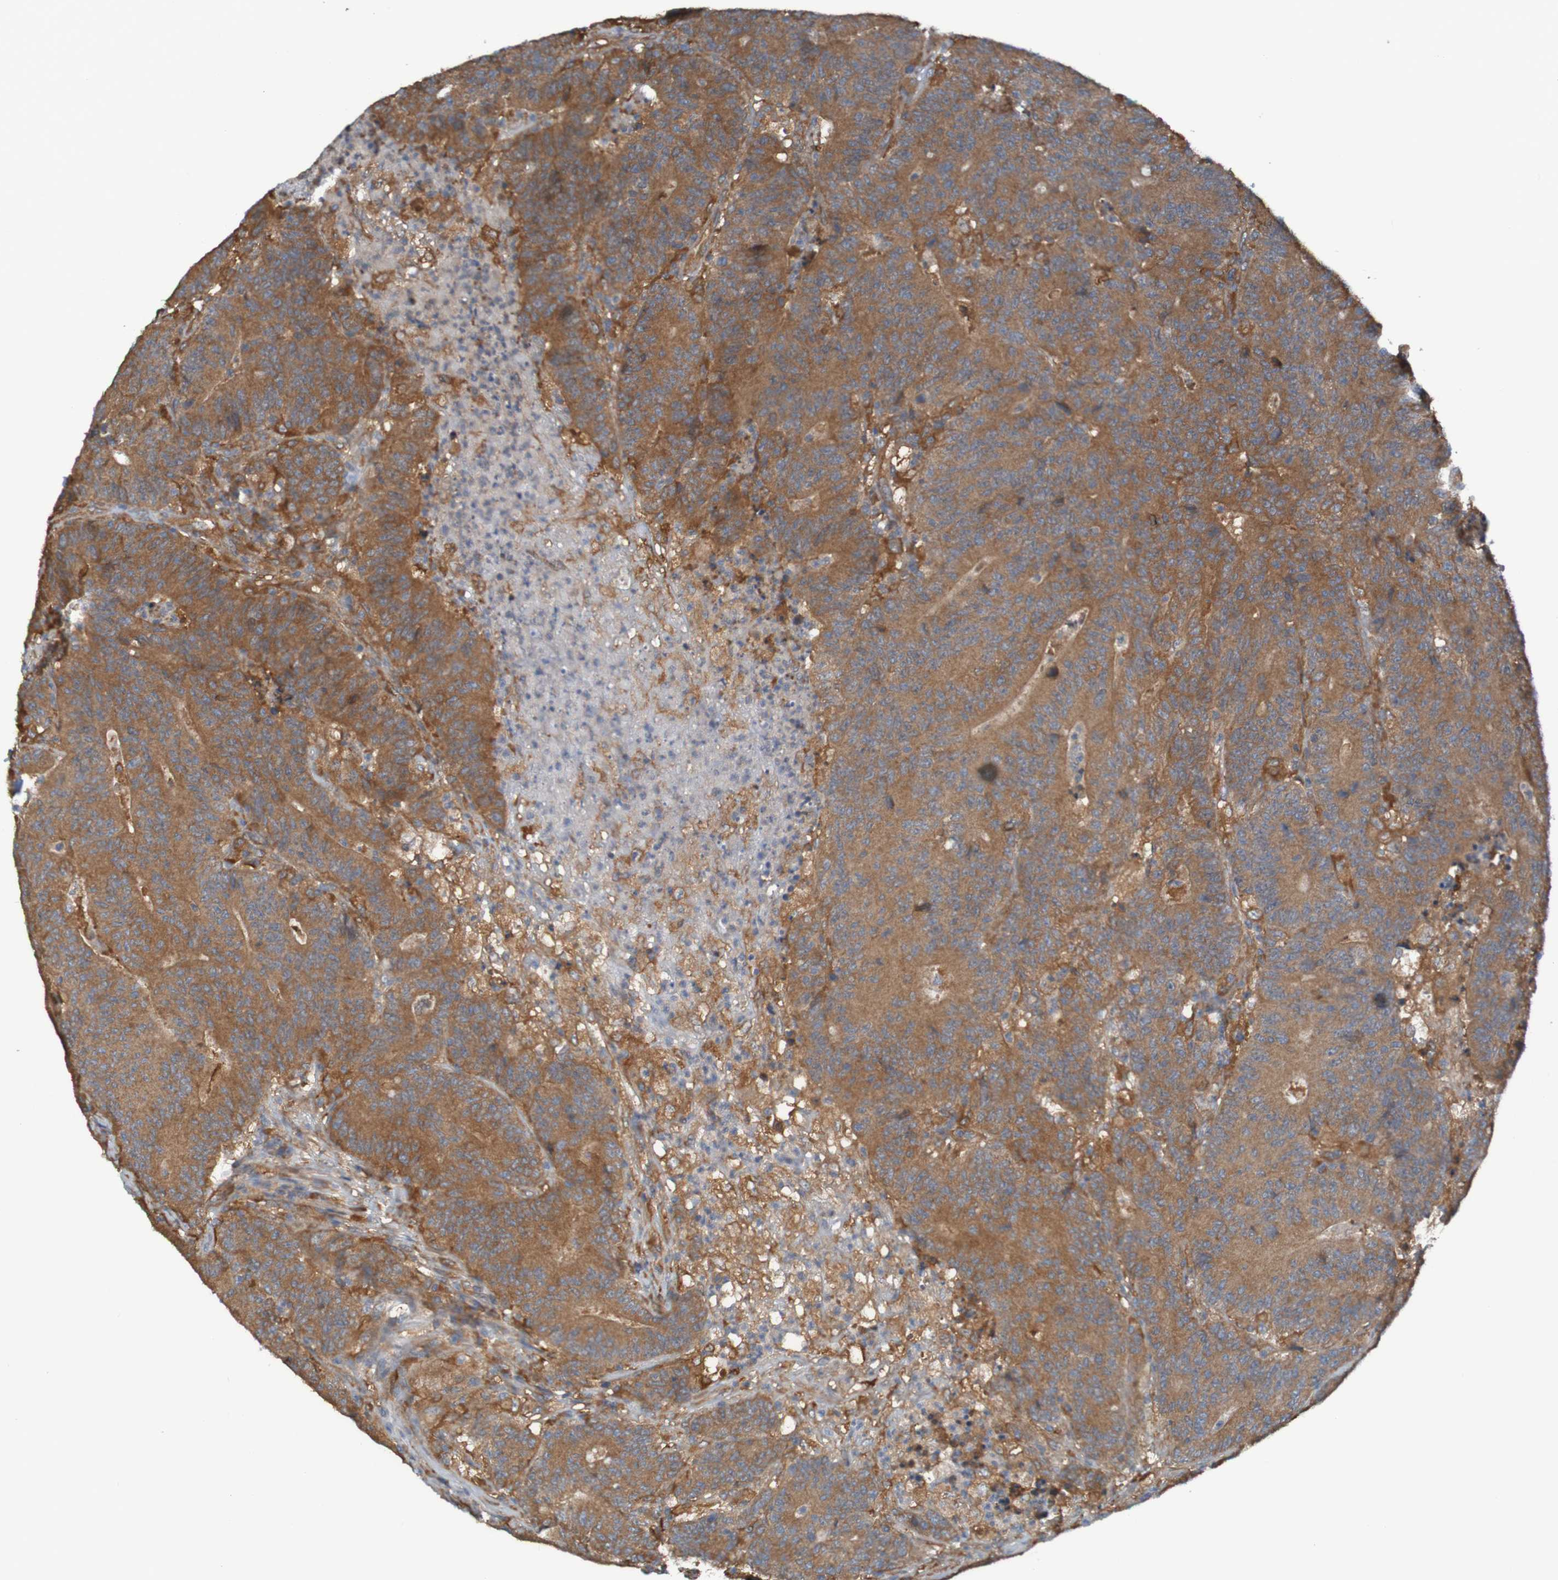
{"staining": {"intensity": "moderate", "quantity": ">75%", "location": "cytoplasmic/membranous"}, "tissue": "colorectal cancer", "cell_type": "Tumor cells", "image_type": "cancer", "snomed": [{"axis": "morphology", "description": "Normal tissue, NOS"}, {"axis": "morphology", "description": "Adenocarcinoma, NOS"}, {"axis": "topography", "description": "Colon"}], "caption": "Immunohistochemistry (IHC) of colorectal cancer displays medium levels of moderate cytoplasmic/membranous expression in about >75% of tumor cells. (Stains: DAB (3,3'-diaminobenzidine) in brown, nuclei in blue, Microscopy: brightfield microscopy at high magnification).", "gene": "DNAJC4", "patient": {"sex": "female", "age": 75}}